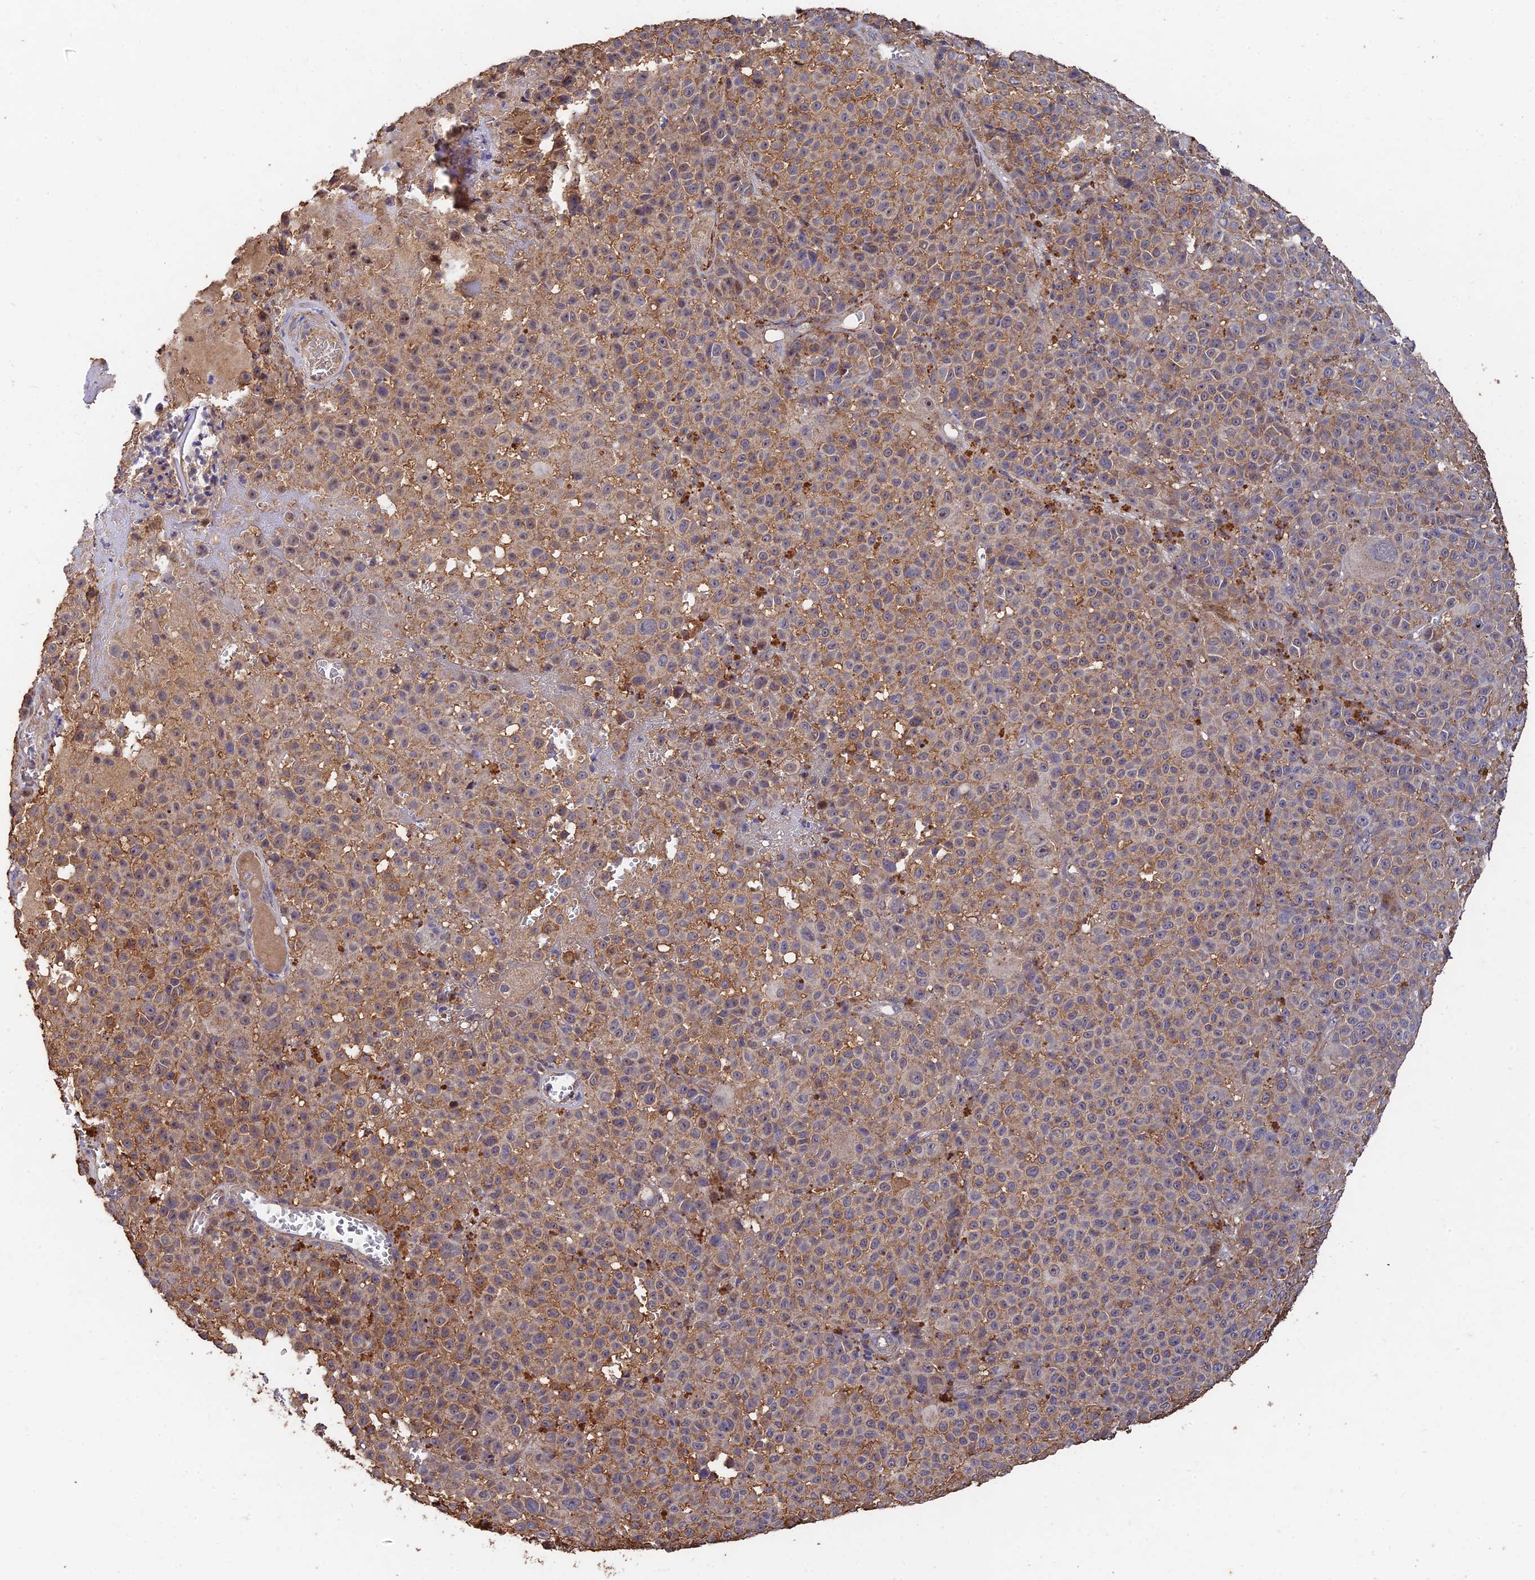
{"staining": {"intensity": "weak", "quantity": "<25%", "location": "cytoplasmic/membranous"}, "tissue": "melanoma", "cell_type": "Tumor cells", "image_type": "cancer", "snomed": [{"axis": "morphology", "description": "Malignant melanoma, NOS"}, {"axis": "topography", "description": "Skin"}], "caption": "Protein analysis of malignant melanoma demonstrates no significant expression in tumor cells. (Brightfield microscopy of DAB (3,3'-diaminobenzidine) immunohistochemistry at high magnification).", "gene": "SLC38A11", "patient": {"sex": "female", "age": 94}}